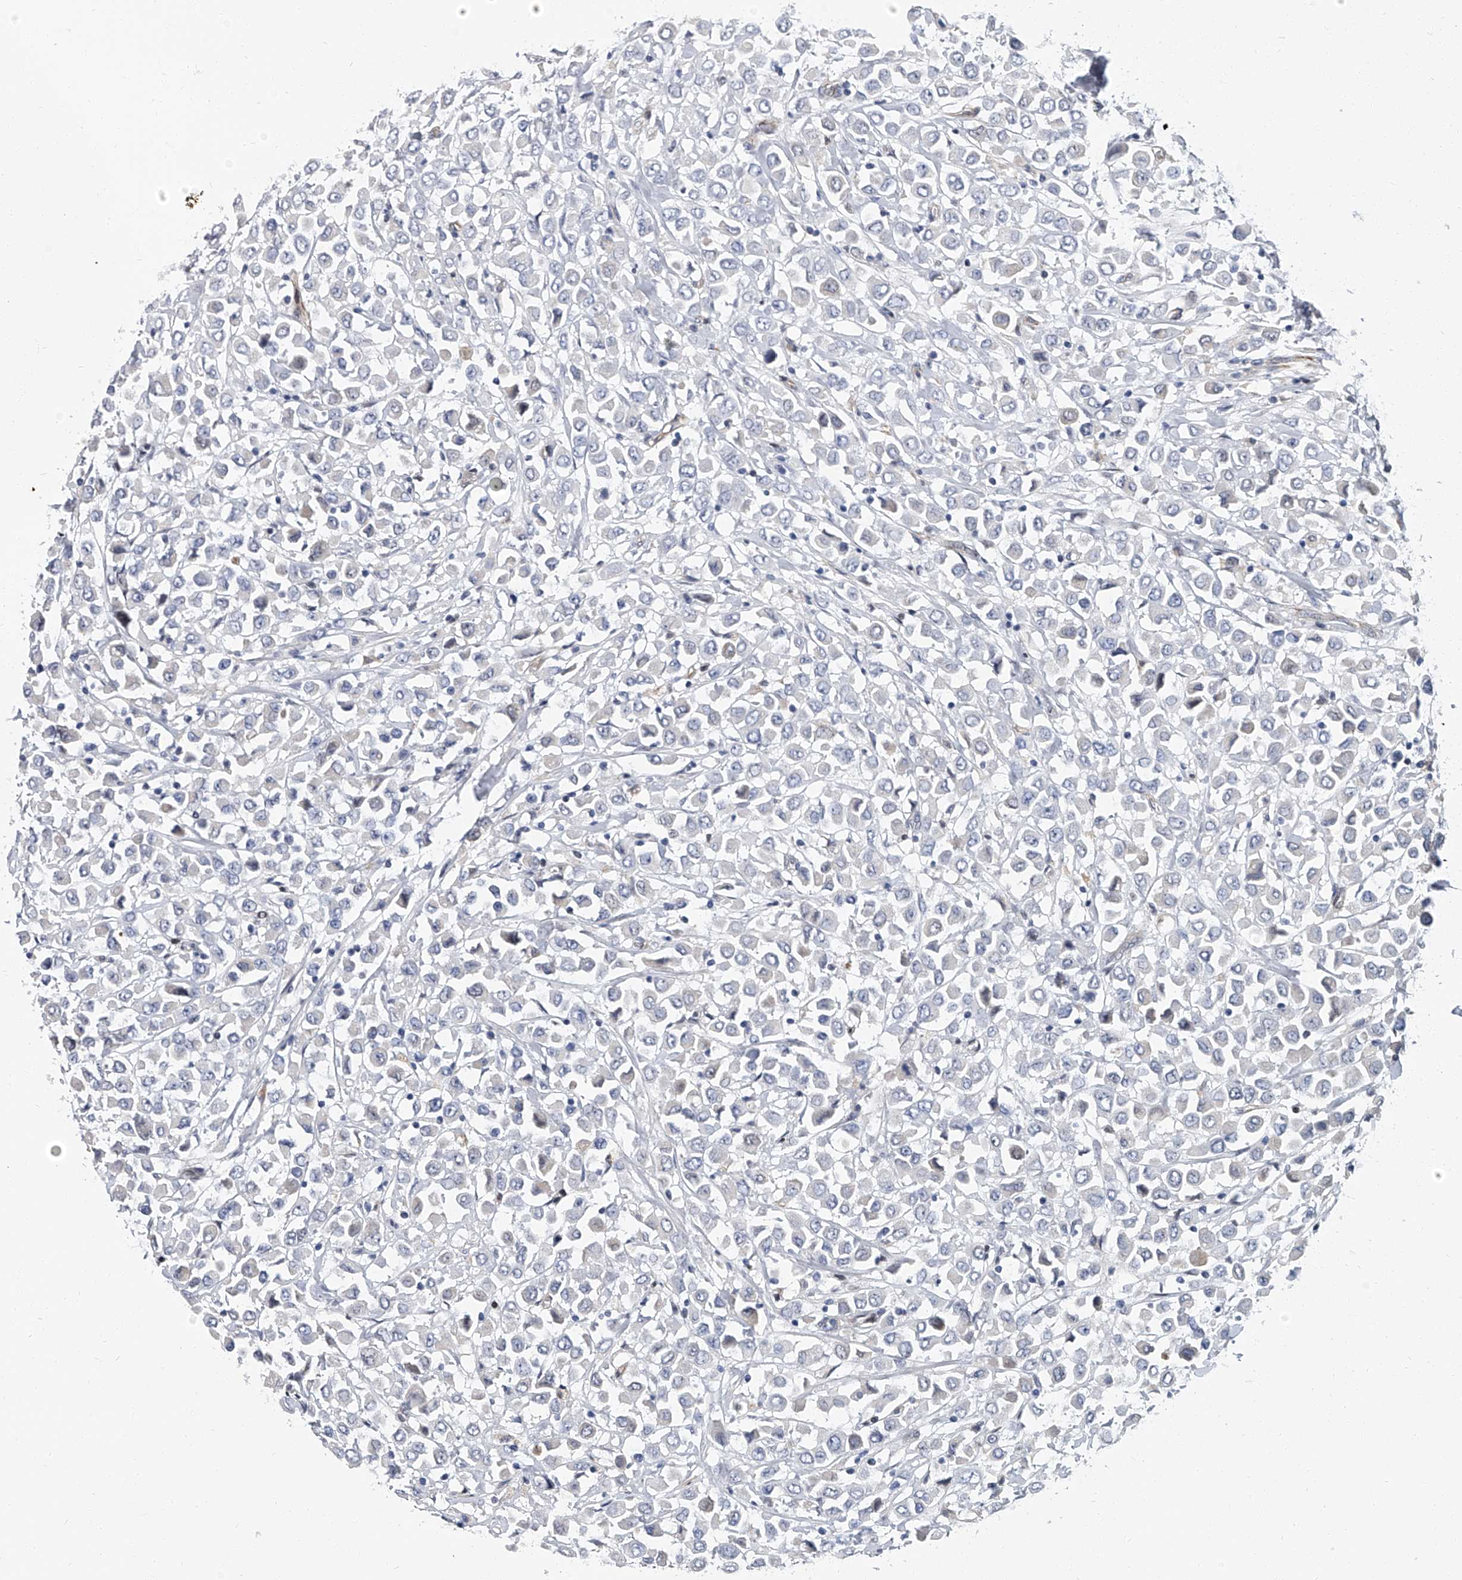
{"staining": {"intensity": "negative", "quantity": "none", "location": "none"}, "tissue": "breast cancer", "cell_type": "Tumor cells", "image_type": "cancer", "snomed": [{"axis": "morphology", "description": "Duct carcinoma"}, {"axis": "topography", "description": "Breast"}], "caption": "Photomicrograph shows no protein expression in tumor cells of breast invasive ductal carcinoma tissue.", "gene": "KIRREL1", "patient": {"sex": "female", "age": 61}}